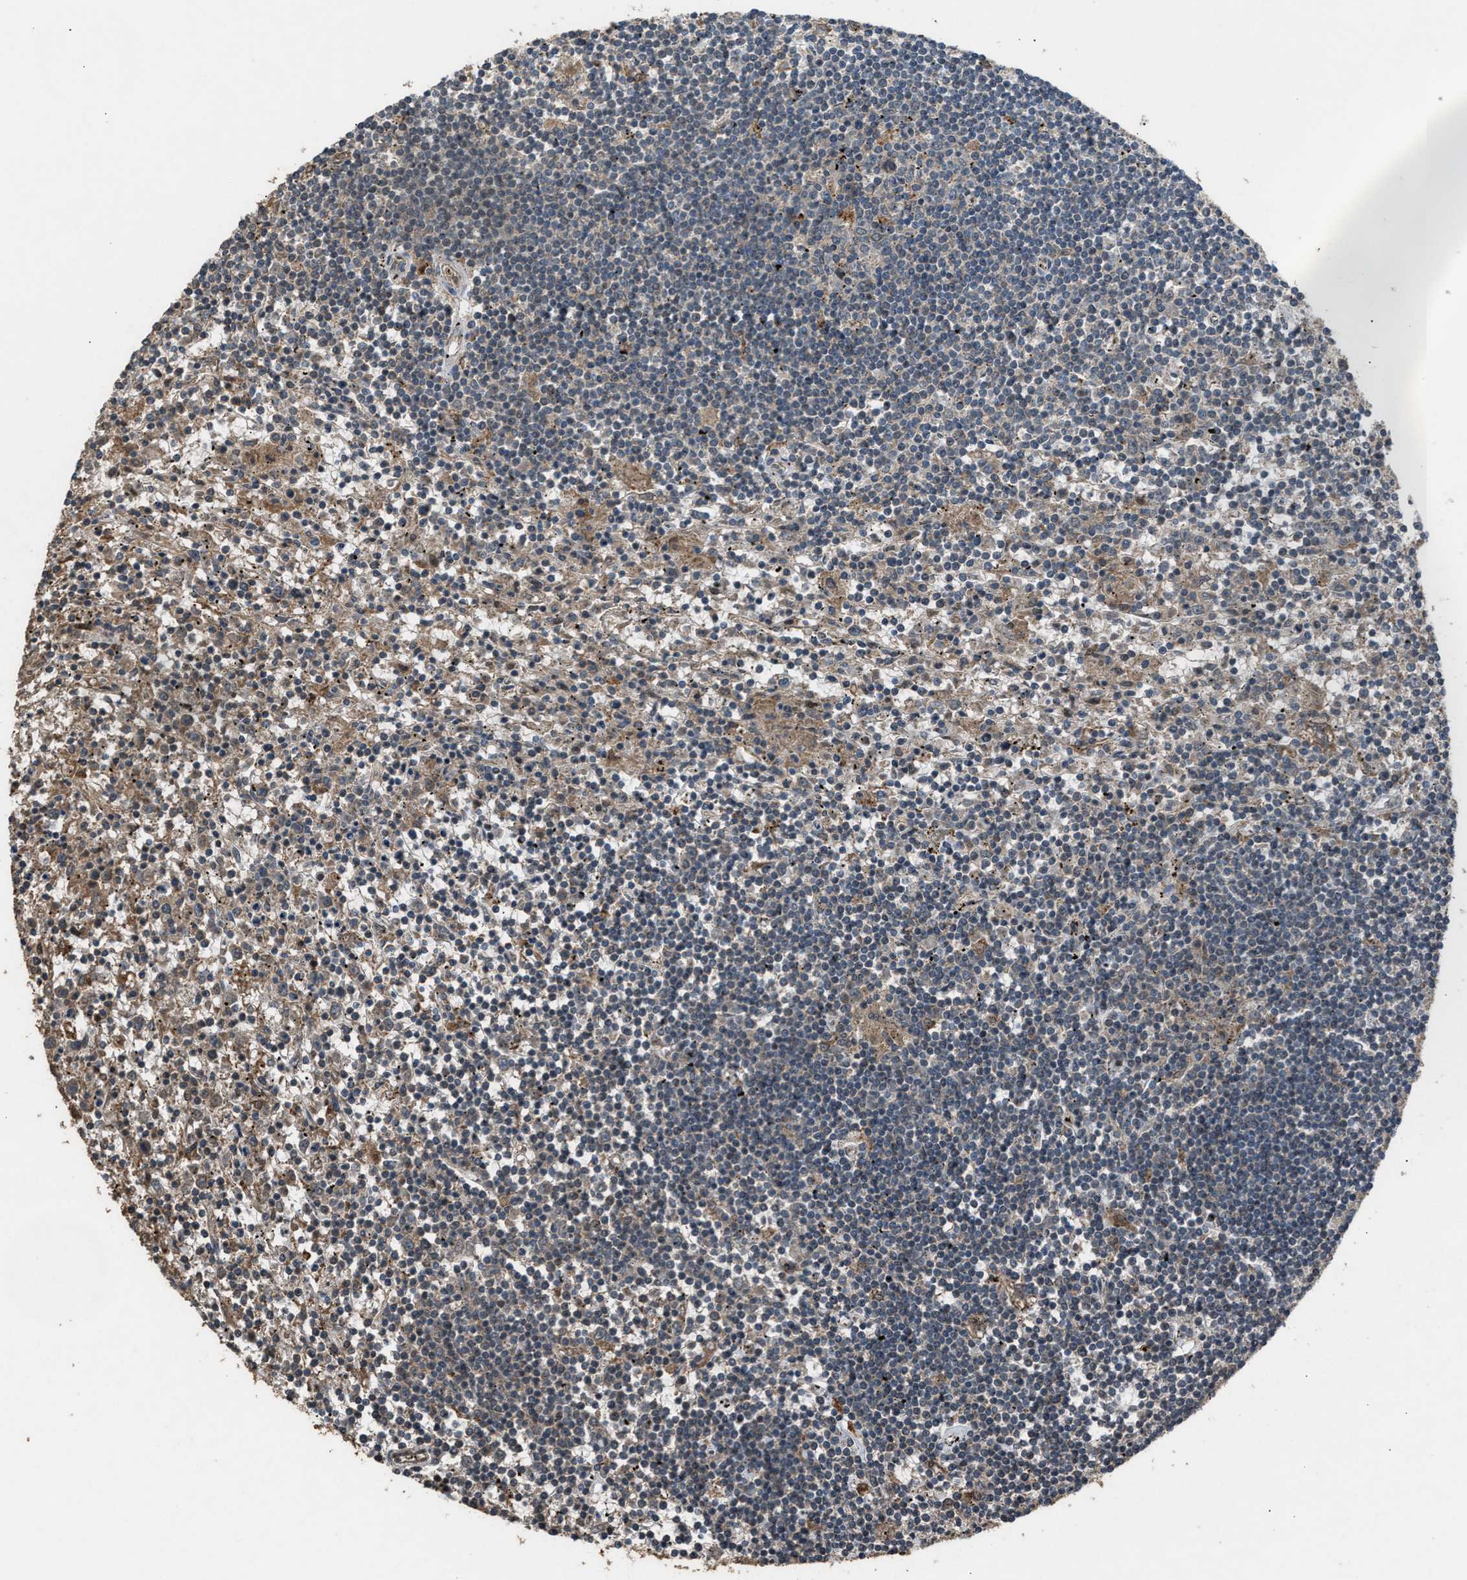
{"staining": {"intensity": "weak", "quantity": ">75%", "location": "cytoplasmic/membranous"}, "tissue": "lymphoma", "cell_type": "Tumor cells", "image_type": "cancer", "snomed": [{"axis": "morphology", "description": "Malignant lymphoma, non-Hodgkin's type, Low grade"}, {"axis": "topography", "description": "Spleen"}], "caption": "Weak cytoplasmic/membranous staining is identified in approximately >75% of tumor cells in lymphoma.", "gene": "PSMD1", "patient": {"sex": "male", "age": 76}}